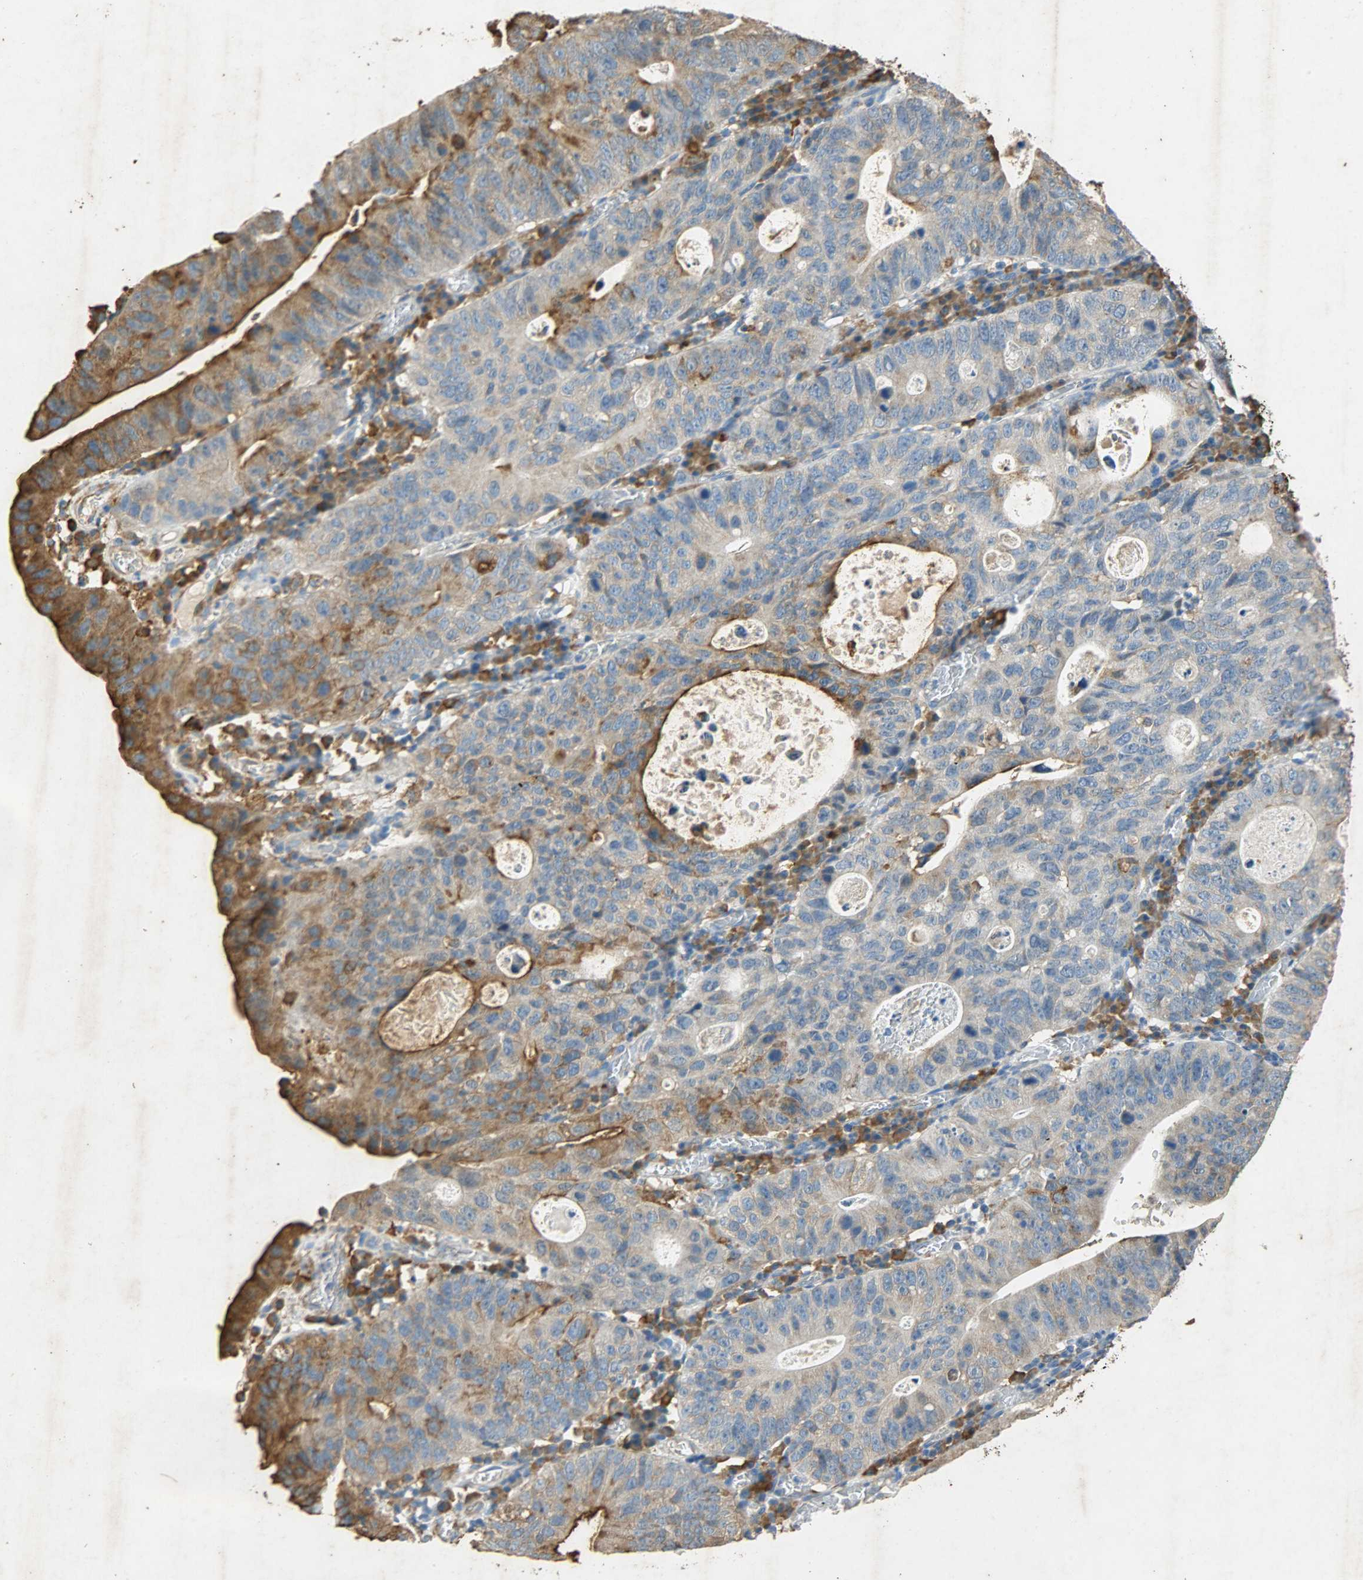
{"staining": {"intensity": "strong", "quantity": "25%-75%", "location": "cytoplasmic/membranous"}, "tissue": "stomach cancer", "cell_type": "Tumor cells", "image_type": "cancer", "snomed": [{"axis": "morphology", "description": "Adenocarcinoma, NOS"}, {"axis": "topography", "description": "Stomach"}], "caption": "A brown stain labels strong cytoplasmic/membranous expression of a protein in stomach adenocarcinoma tumor cells.", "gene": "HSPA5", "patient": {"sex": "male", "age": 59}}